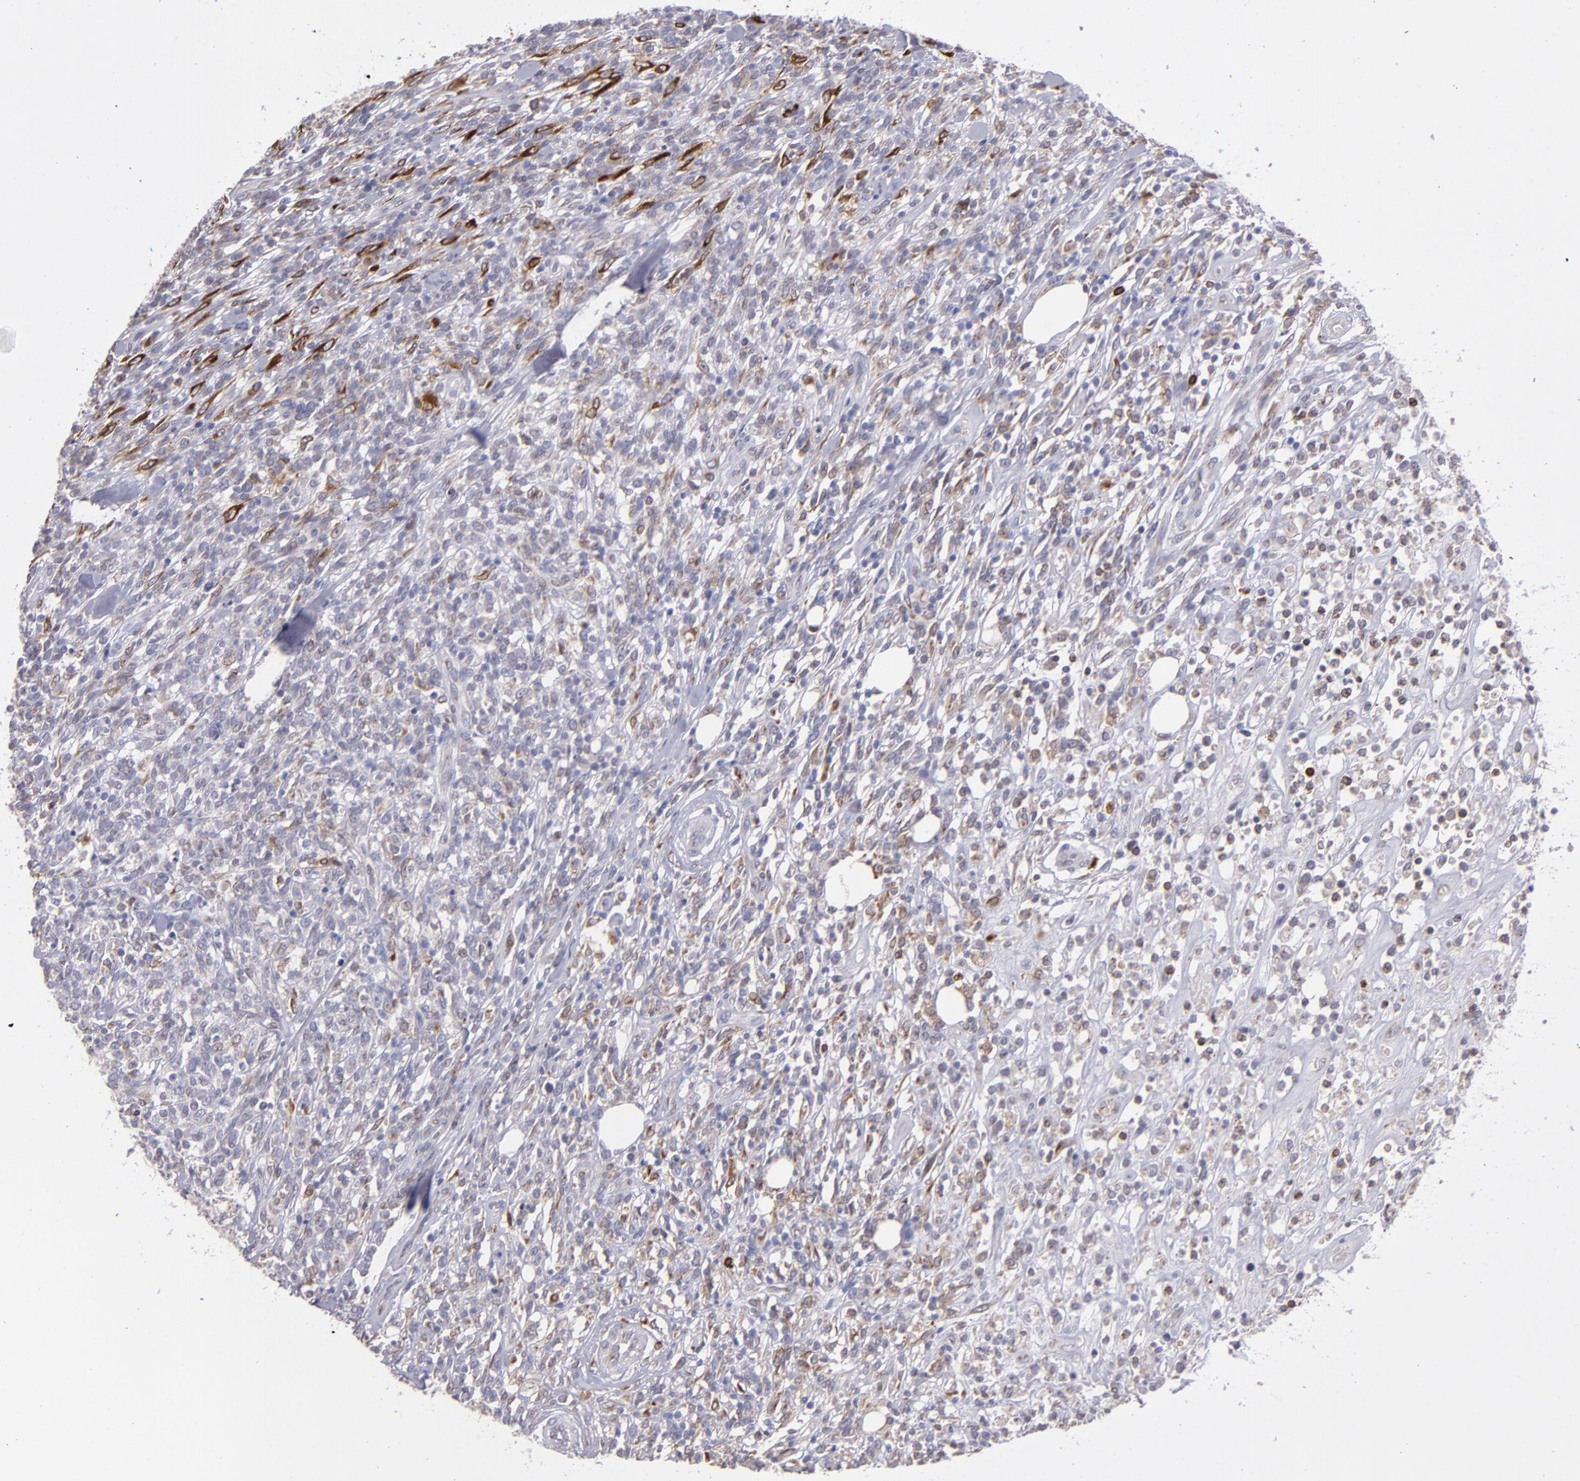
{"staining": {"intensity": "moderate", "quantity": "<25%", "location": "cytoplasmic/membranous"}, "tissue": "lymphoma", "cell_type": "Tumor cells", "image_type": "cancer", "snomed": [{"axis": "morphology", "description": "Malignant lymphoma, non-Hodgkin's type, High grade"}, {"axis": "topography", "description": "Lymph node"}], "caption": "Immunohistochemistry (IHC) of human malignant lymphoma, non-Hodgkin's type (high-grade) displays low levels of moderate cytoplasmic/membranous expression in about <25% of tumor cells.", "gene": "PTGS1", "patient": {"sex": "female", "age": 73}}